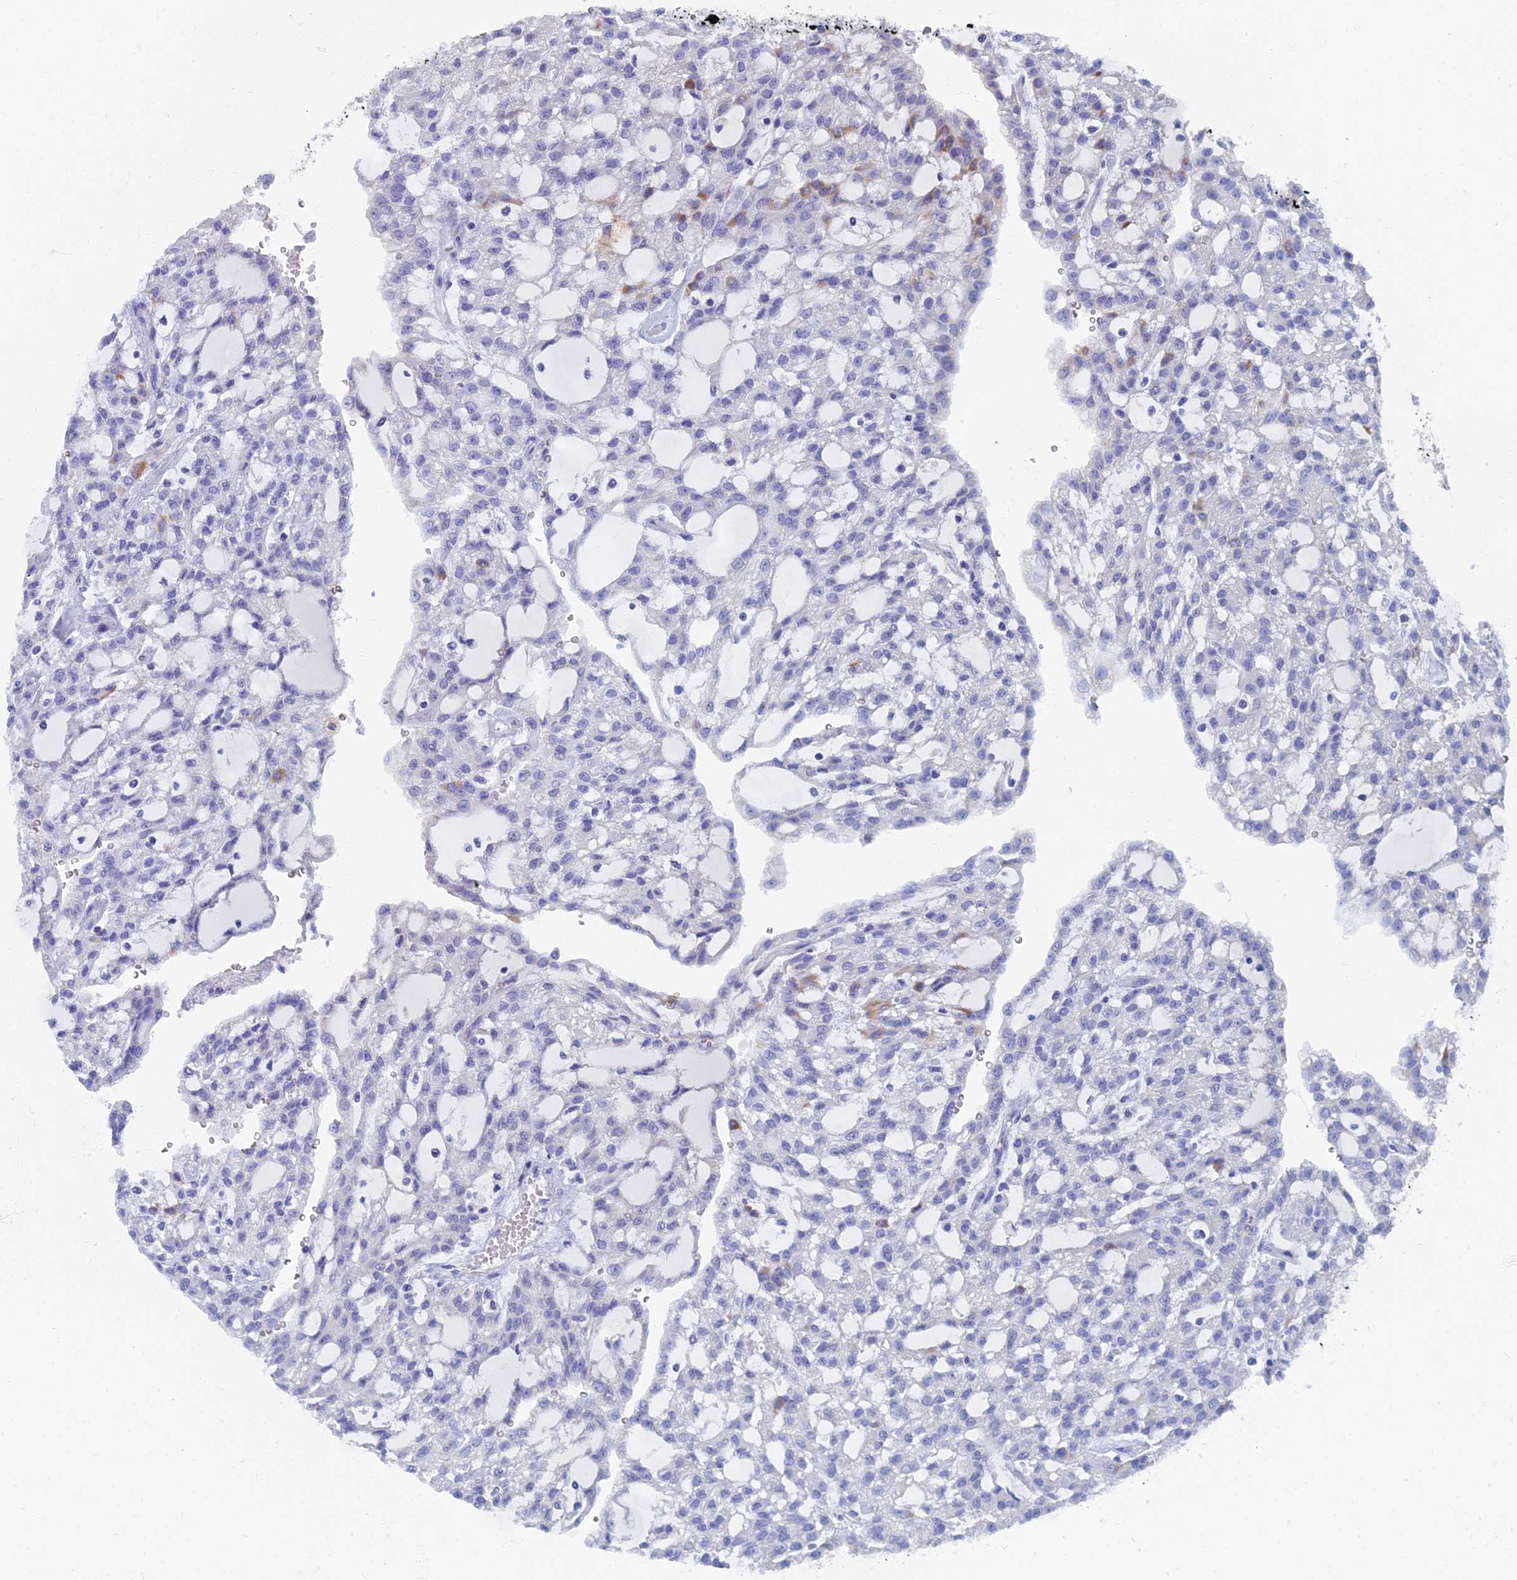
{"staining": {"intensity": "negative", "quantity": "none", "location": "none"}, "tissue": "renal cancer", "cell_type": "Tumor cells", "image_type": "cancer", "snomed": [{"axis": "morphology", "description": "Adenocarcinoma, NOS"}, {"axis": "topography", "description": "Kidney"}], "caption": "Immunohistochemistry photomicrograph of neoplastic tissue: renal cancer (adenocarcinoma) stained with DAB (3,3'-diaminobenzidine) exhibits no significant protein positivity in tumor cells. (DAB immunohistochemistry with hematoxylin counter stain).", "gene": "OAT", "patient": {"sex": "male", "age": 63}}